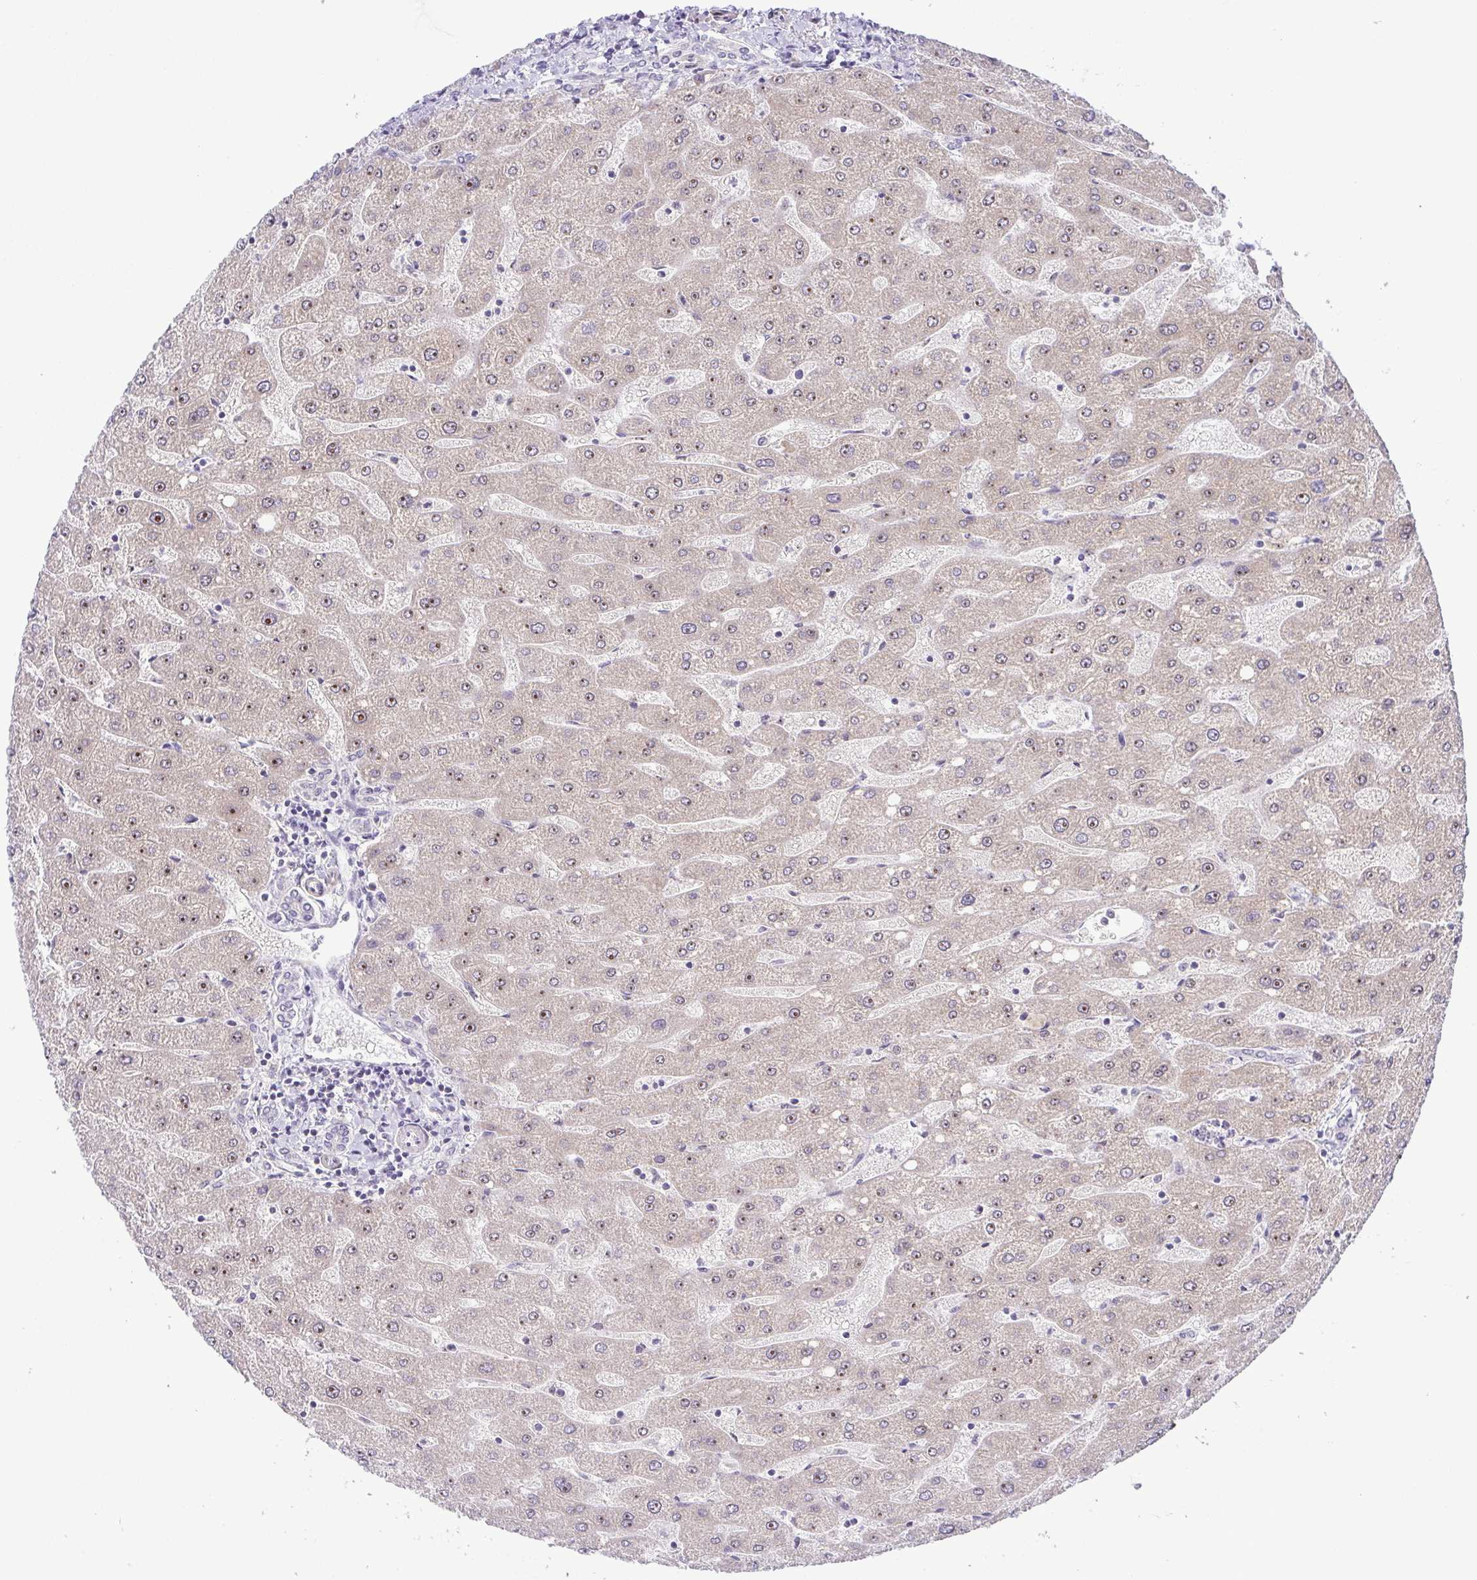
{"staining": {"intensity": "negative", "quantity": "none", "location": "none"}, "tissue": "liver", "cell_type": "Cholangiocytes", "image_type": "normal", "snomed": [{"axis": "morphology", "description": "Normal tissue, NOS"}, {"axis": "topography", "description": "Liver"}], "caption": "The micrograph displays no staining of cholangiocytes in normal liver.", "gene": "RSL24D1", "patient": {"sex": "male", "age": 67}}